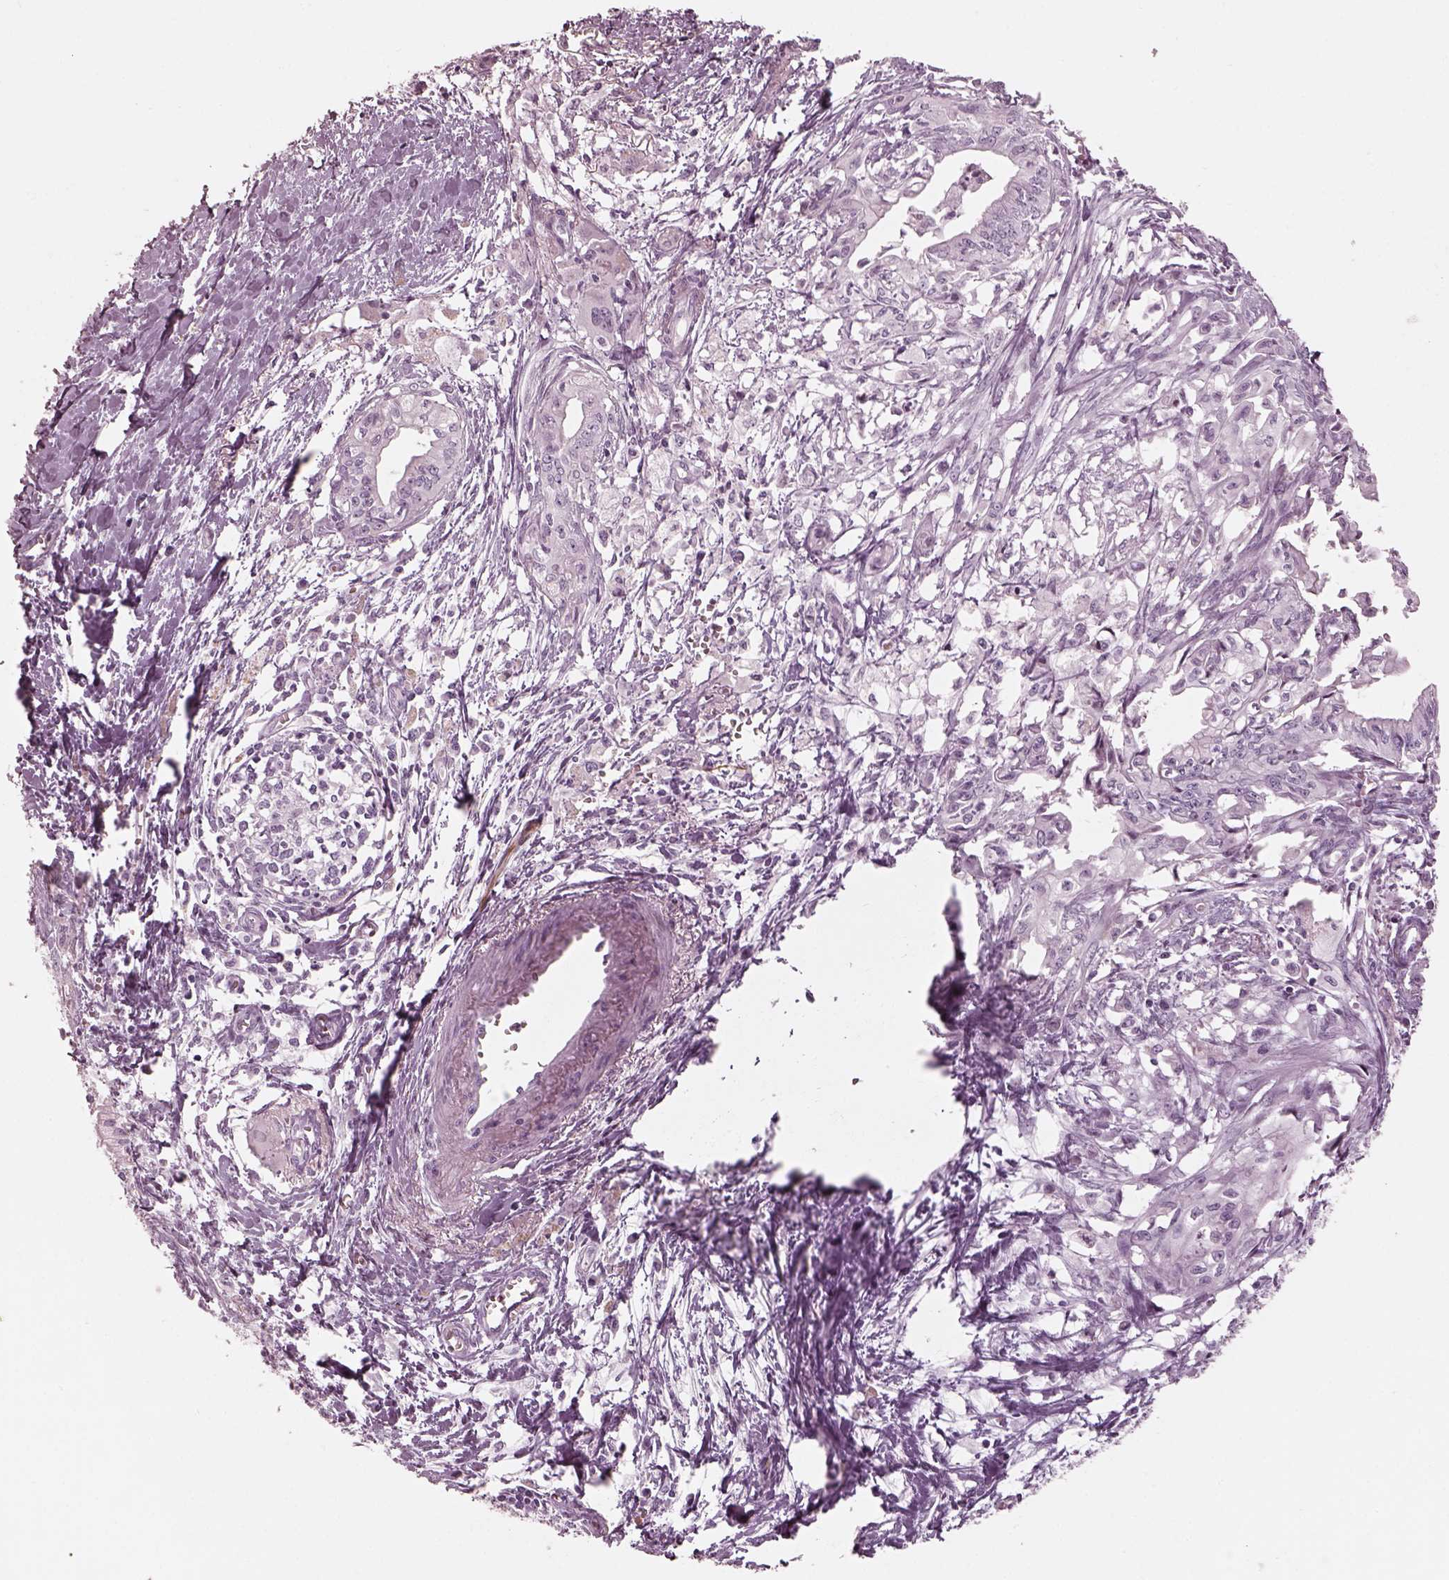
{"staining": {"intensity": "negative", "quantity": "none", "location": "none"}, "tissue": "pancreatic cancer", "cell_type": "Tumor cells", "image_type": "cancer", "snomed": [{"axis": "morphology", "description": "Adenocarcinoma, NOS"}, {"axis": "topography", "description": "Pancreas"}], "caption": "The immunohistochemistry (IHC) image has no significant staining in tumor cells of pancreatic adenocarcinoma tissue.", "gene": "OPN4", "patient": {"sex": "female", "age": 61}}